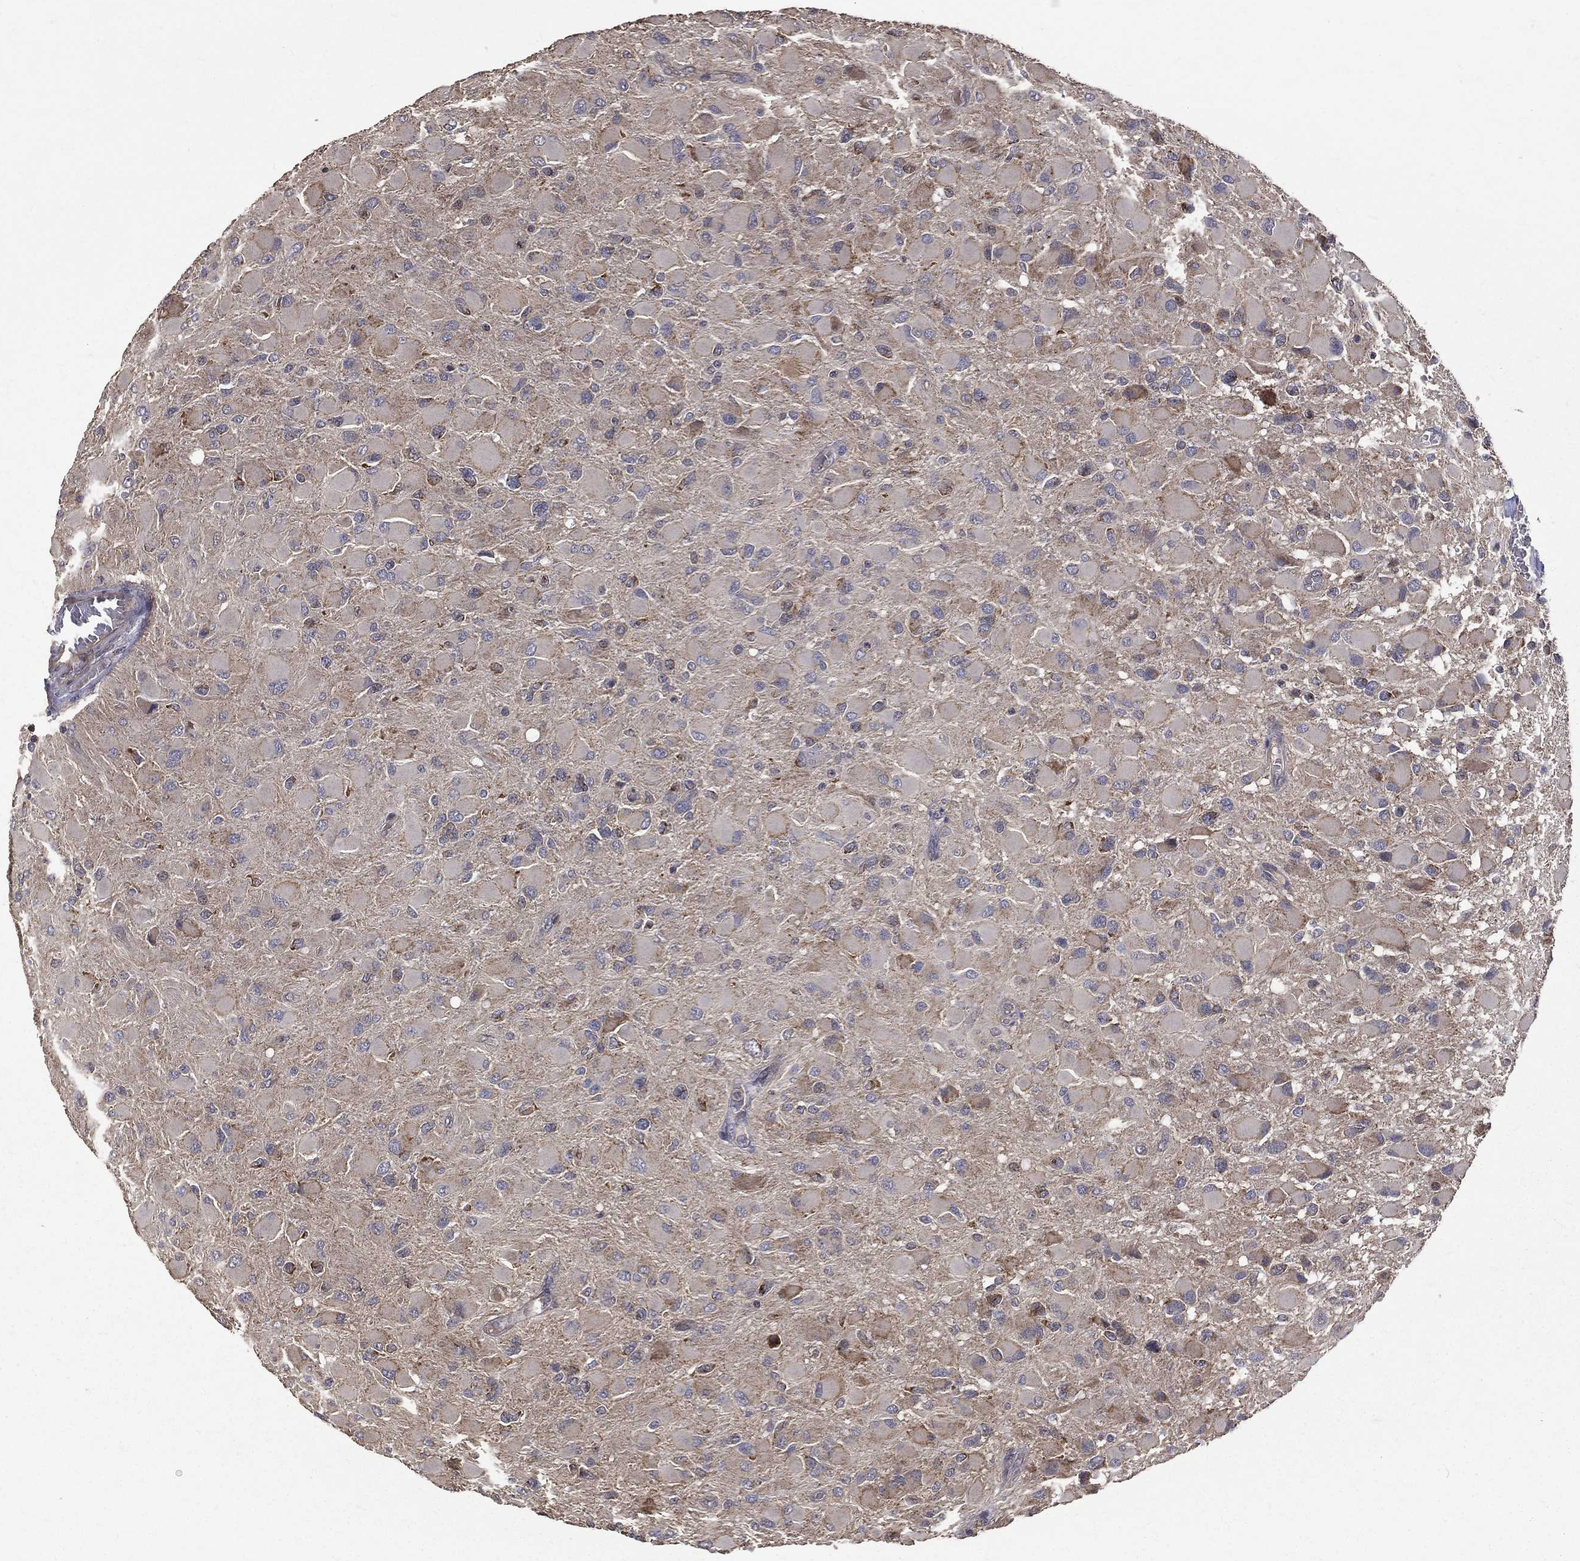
{"staining": {"intensity": "weak", "quantity": "25%-75%", "location": "cytoplasmic/membranous"}, "tissue": "glioma", "cell_type": "Tumor cells", "image_type": "cancer", "snomed": [{"axis": "morphology", "description": "Glioma, malignant, High grade"}, {"axis": "topography", "description": "Cerebral cortex"}], "caption": "Protein analysis of malignant glioma (high-grade) tissue shows weak cytoplasmic/membranous positivity in approximately 25%-75% of tumor cells.", "gene": "RPGR", "patient": {"sex": "female", "age": 36}}